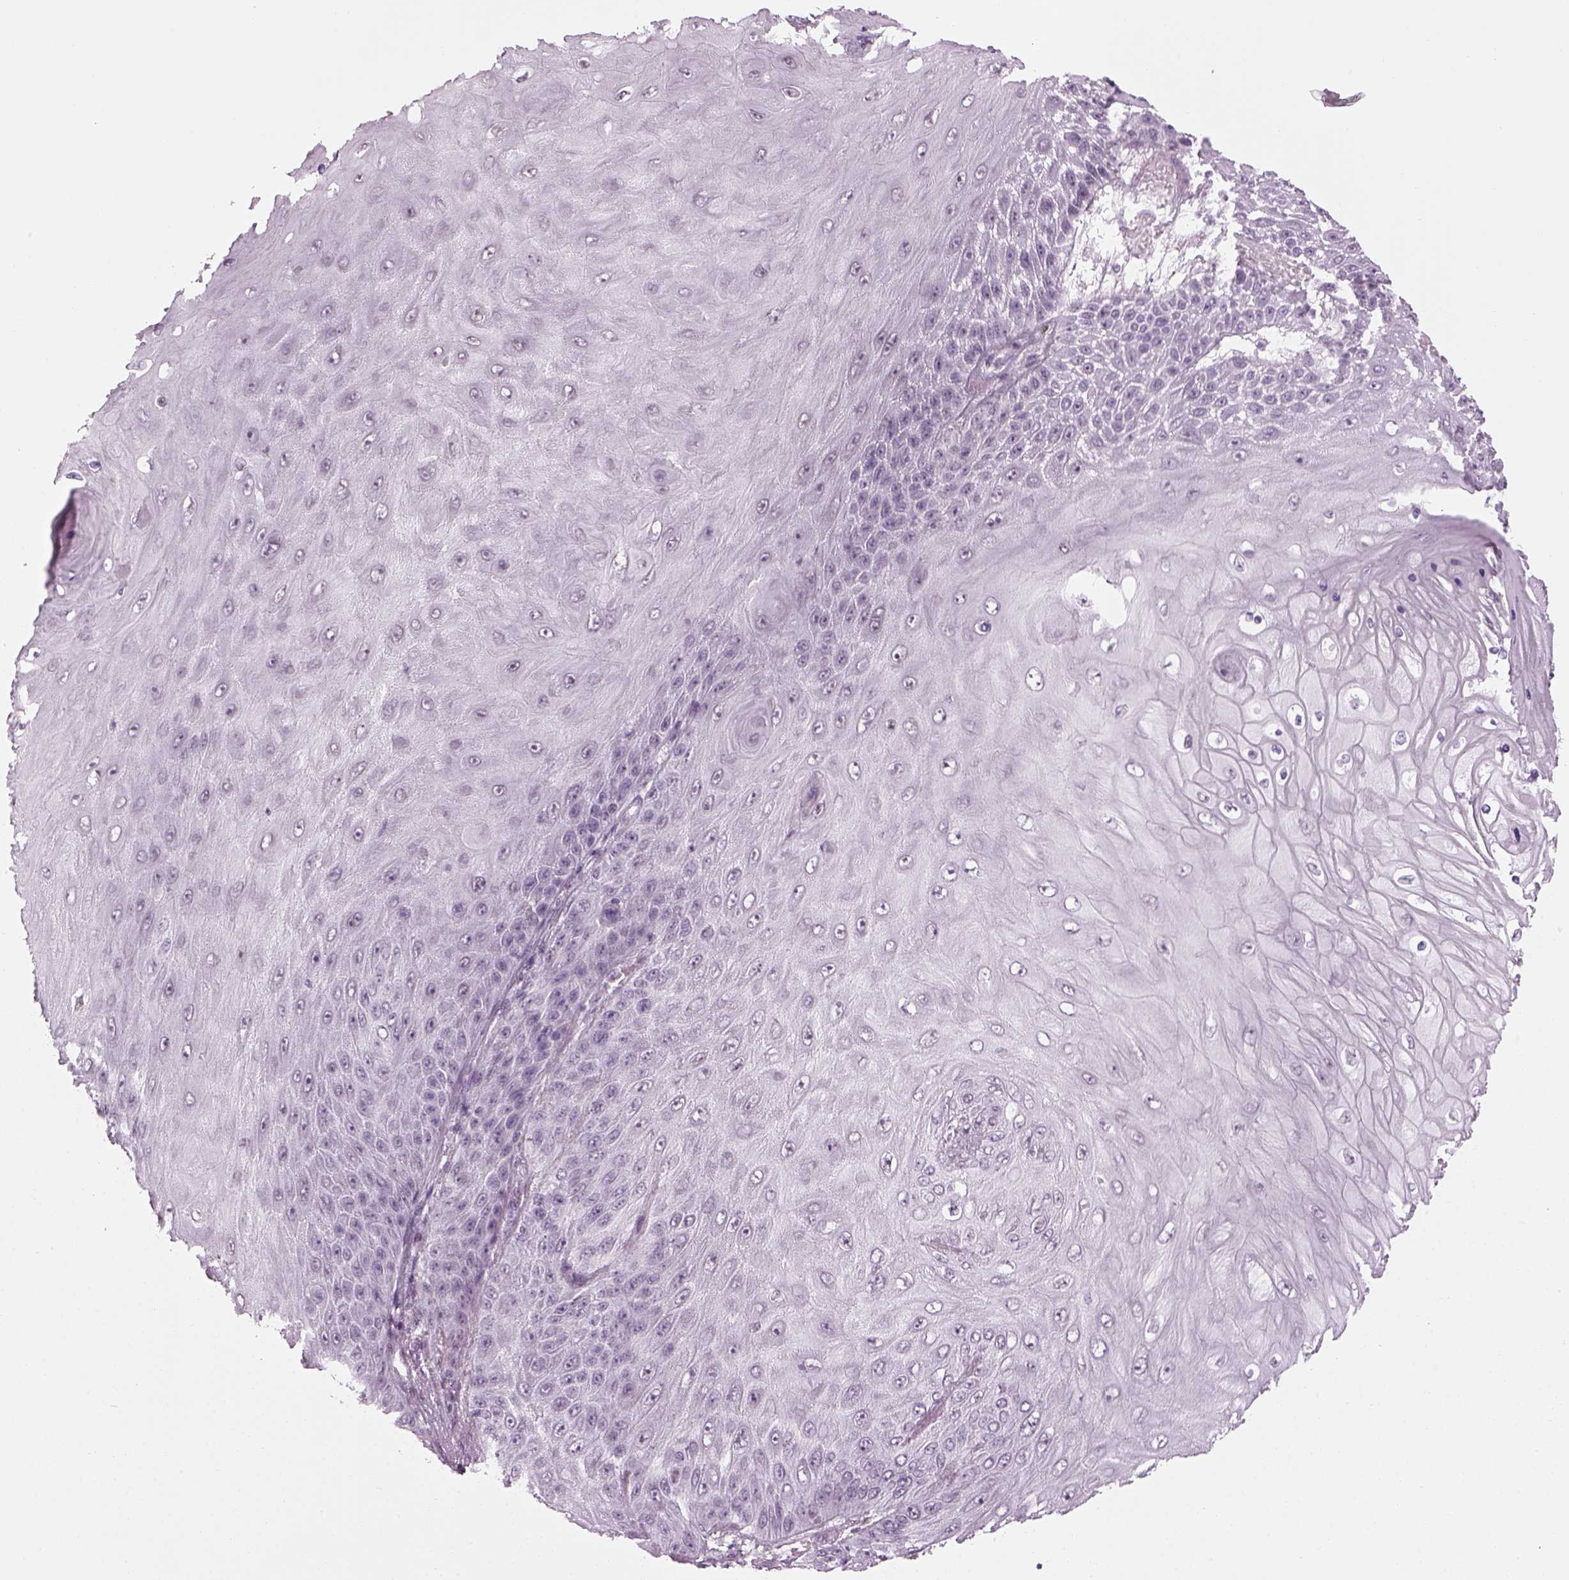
{"staining": {"intensity": "negative", "quantity": "none", "location": "none"}, "tissue": "skin cancer", "cell_type": "Tumor cells", "image_type": "cancer", "snomed": [{"axis": "morphology", "description": "Squamous cell carcinoma, NOS"}, {"axis": "topography", "description": "Skin"}], "caption": "Immunohistochemical staining of human skin cancer shows no significant positivity in tumor cells.", "gene": "KCNG2", "patient": {"sex": "male", "age": 62}}